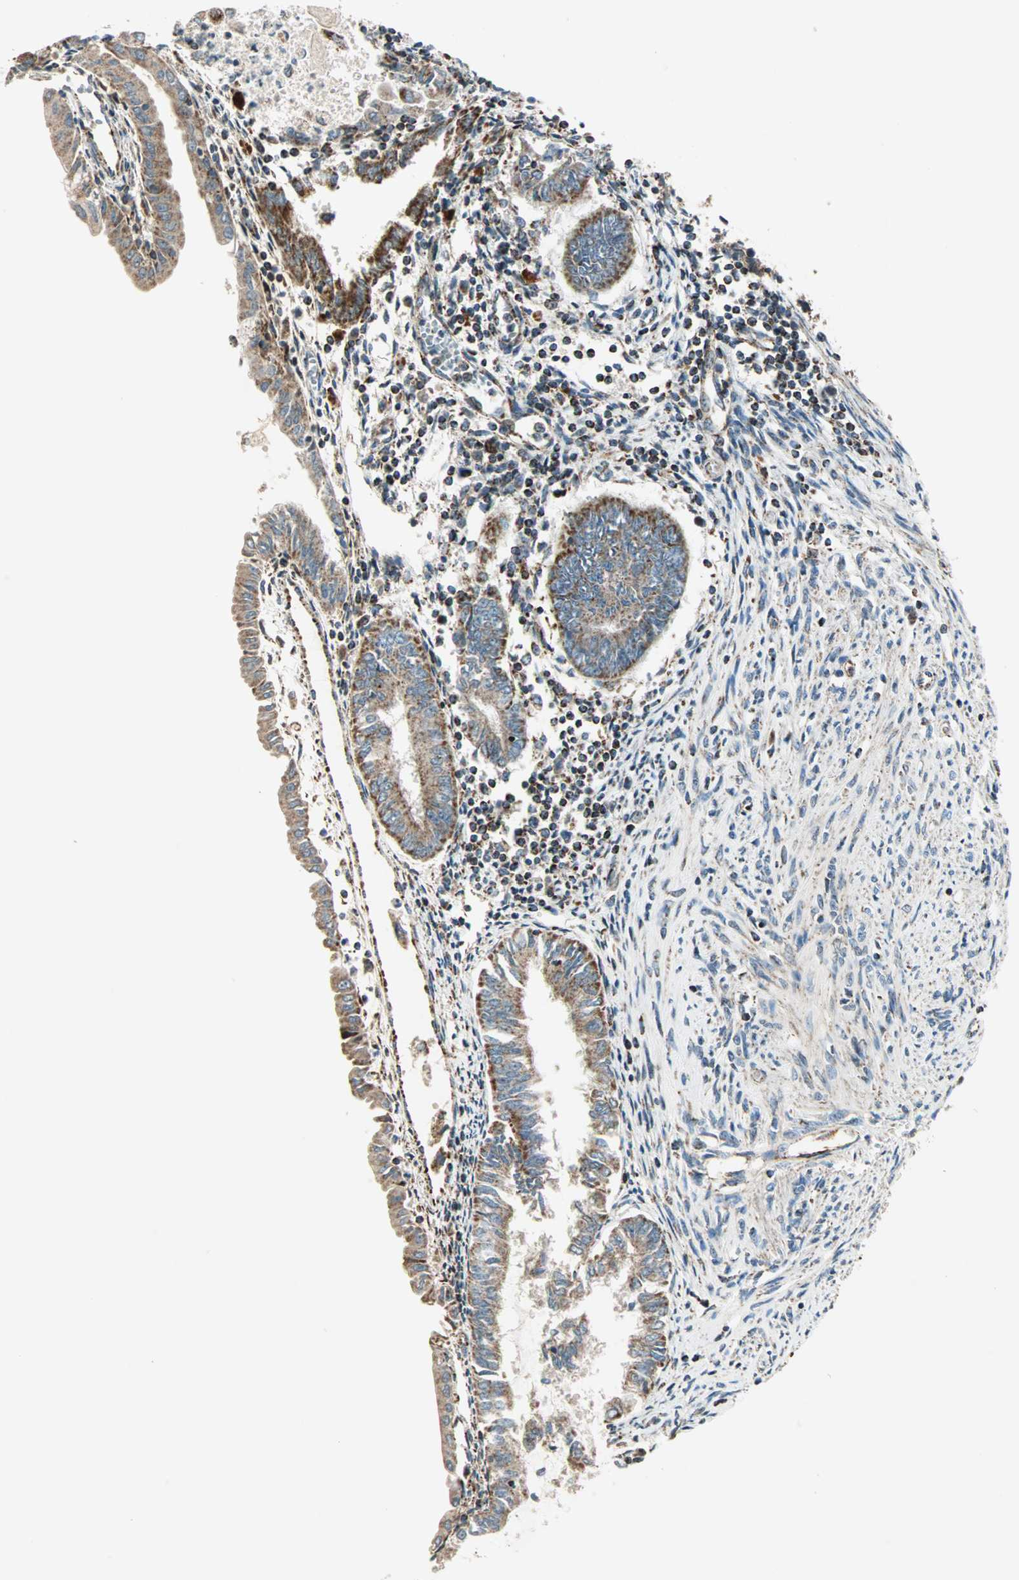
{"staining": {"intensity": "weak", "quantity": "25%-75%", "location": "cytoplasmic/membranous"}, "tissue": "endometrial cancer", "cell_type": "Tumor cells", "image_type": "cancer", "snomed": [{"axis": "morphology", "description": "Adenocarcinoma, NOS"}, {"axis": "topography", "description": "Endometrium"}], "caption": "Immunohistochemical staining of human endometrial cancer (adenocarcinoma) demonstrates low levels of weak cytoplasmic/membranous expression in about 25%-75% of tumor cells. The staining is performed using DAB brown chromogen to label protein expression. The nuclei are counter-stained blue using hematoxylin.", "gene": "SPRY4", "patient": {"sex": "female", "age": 86}}